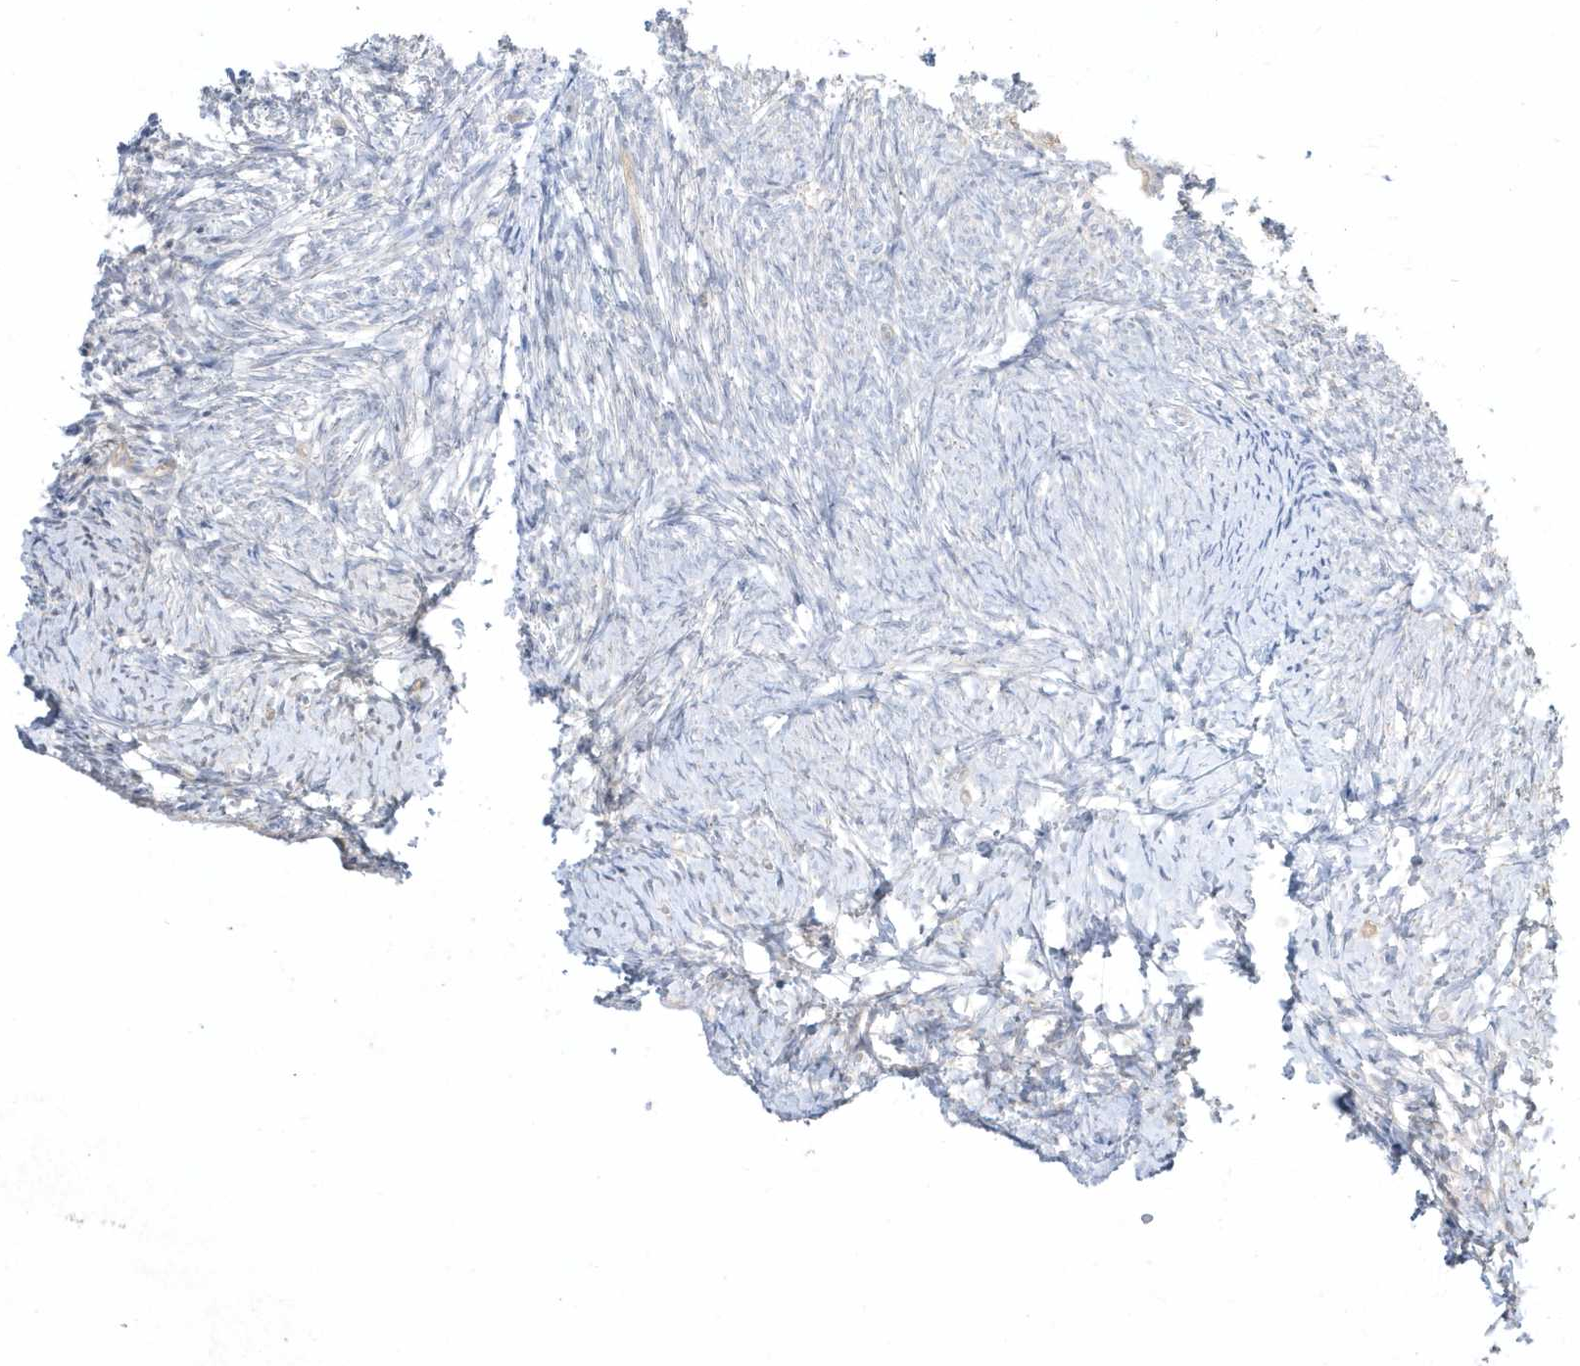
{"staining": {"intensity": "negative", "quantity": "none", "location": "none"}, "tissue": "ovary", "cell_type": "Ovarian stroma cells", "image_type": "normal", "snomed": [{"axis": "morphology", "description": "Normal tissue, NOS"}, {"axis": "topography", "description": "Ovary"}], "caption": "A high-resolution image shows immunohistochemistry staining of unremarkable ovary, which shows no significant positivity in ovarian stroma cells. (Brightfield microscopy of DAB immunohistochemistry at high magnification).", "gene": "ARHGEF9", "patient": {"sex": "female", "age": 41}}